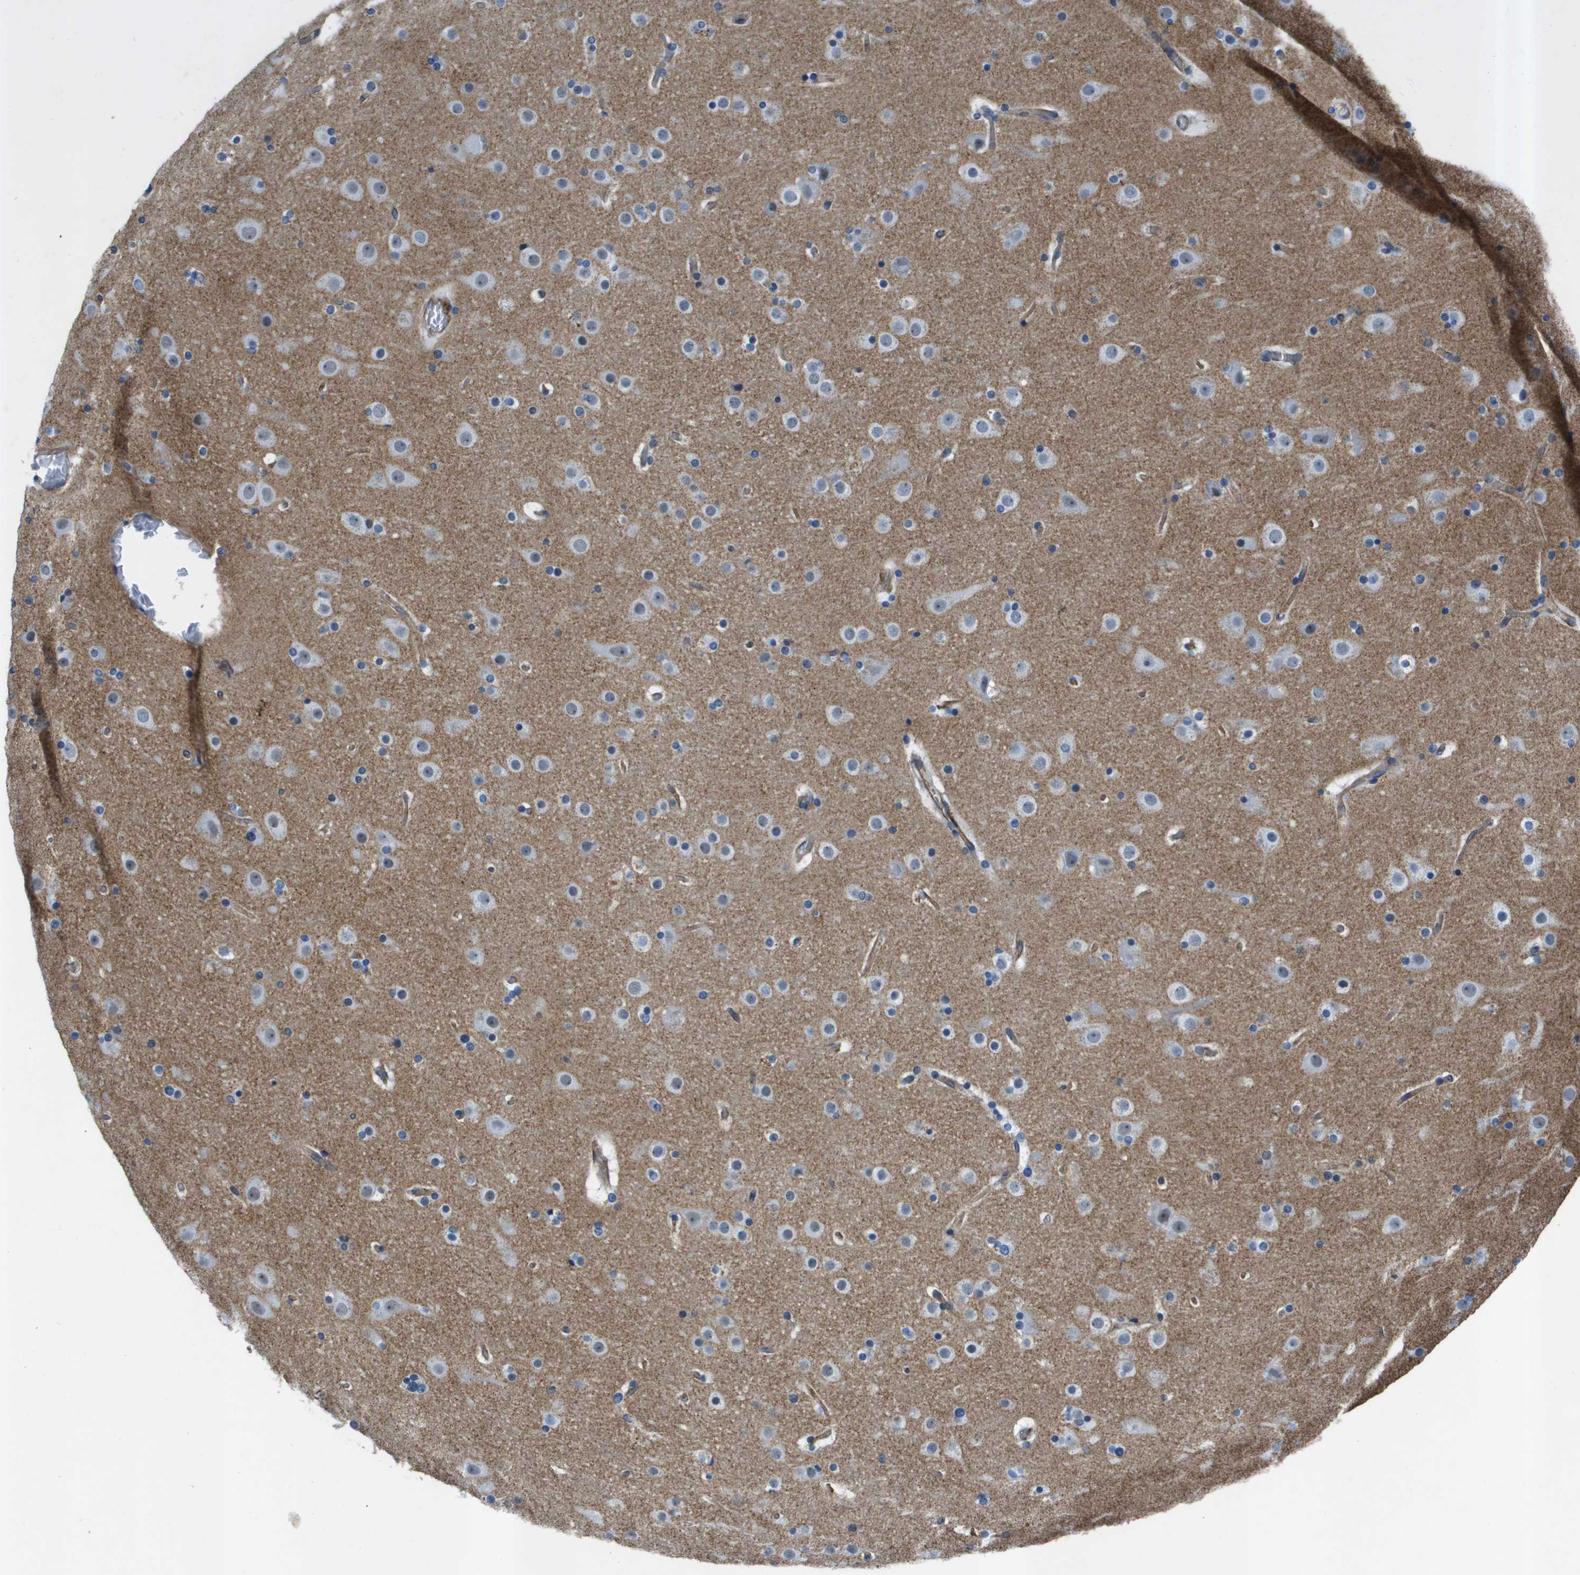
{"staining": {"intensity": "weak", "quantity": "25%-75%", "location": "cytoplasmic/membranous"}, "tissue": "cerebral cortex", "cell_type": "Endothelial cells", "image_type": "normal", "snomed": [{"axis": "morphology", "description": "Normal tissue, NOS"}, {"axis": "topography", "description": "Cerebral cortex"}], "caption": "Protein expression analysis of normal cerebral cortex exhibits weak cytoplasmic/membranous positivity in about 25%-75% of endothelial cells. (IHC, brightfield microscopy, high magnification).", "gene": "ITGA6", "patient": {"sex": "male", "age": 57}}